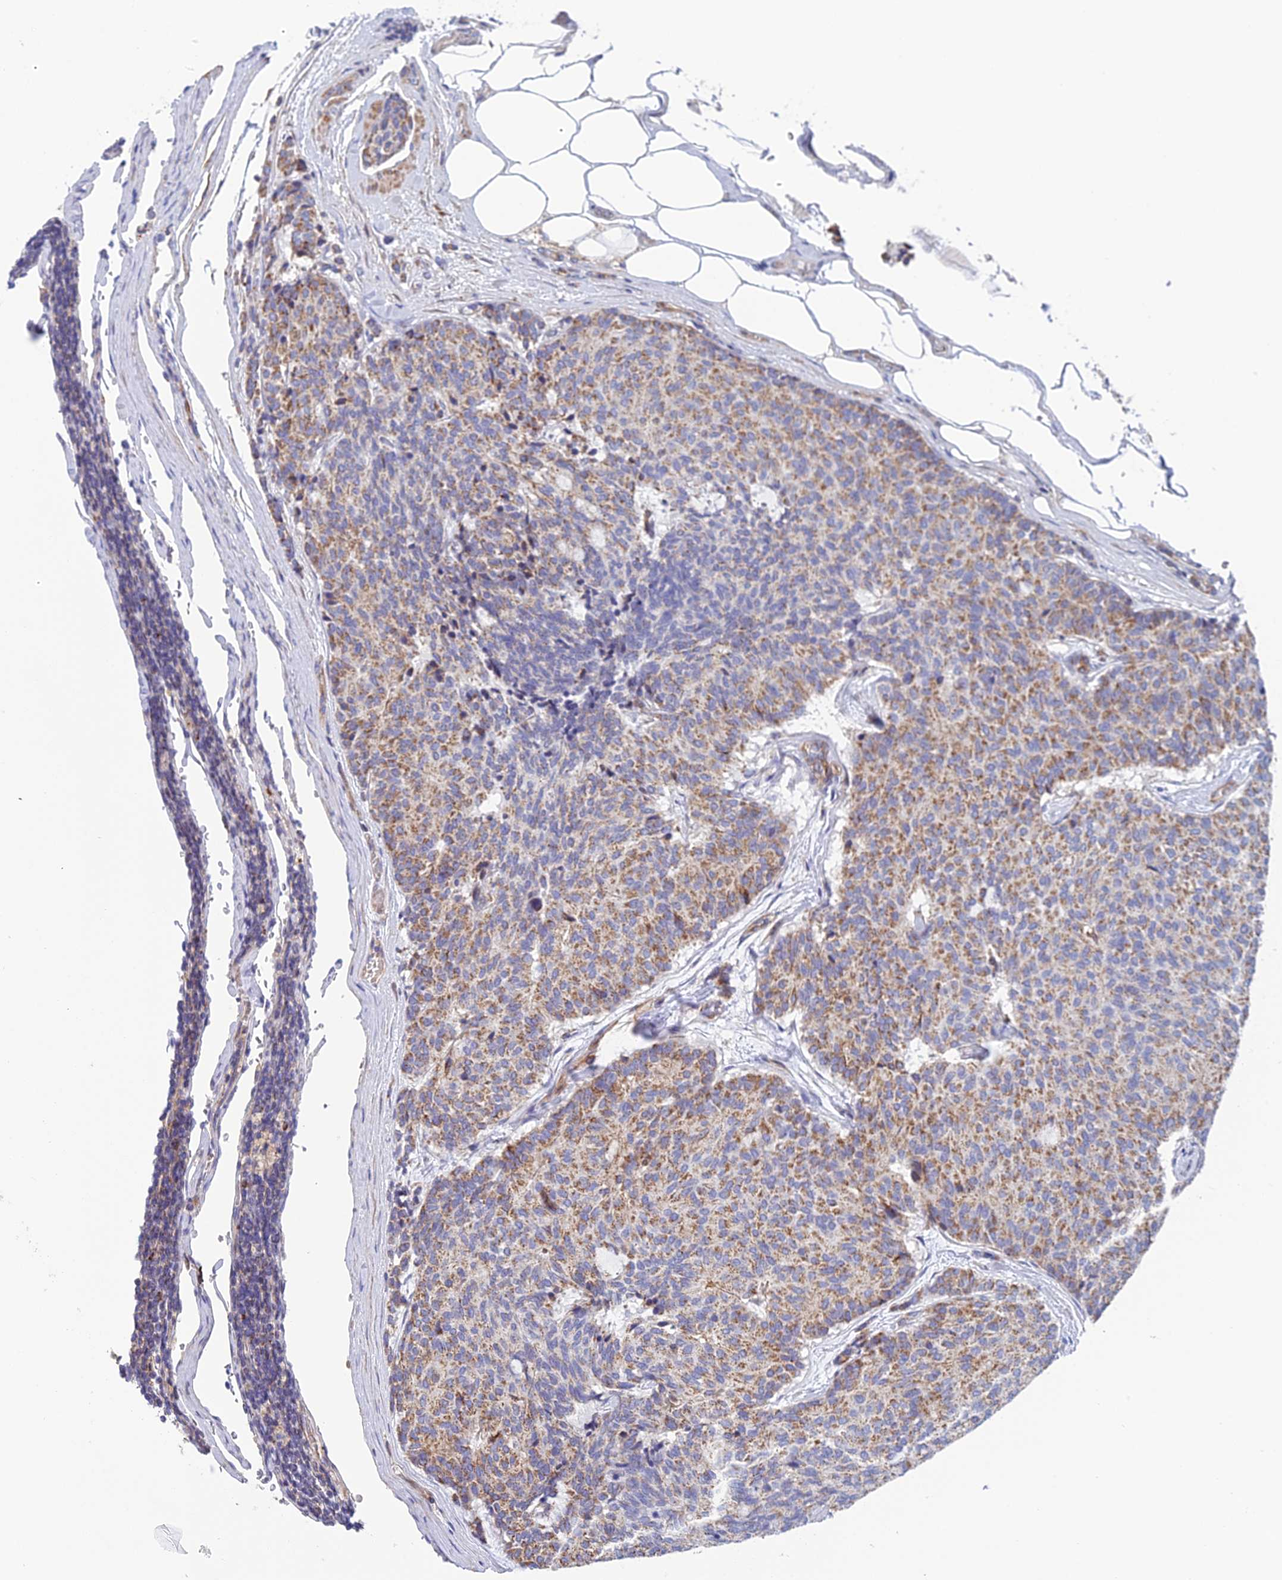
{"staining": {"intensity": "moderate", "quantity": "25%-75%", "location": "cytoplasmic/membranous"}, "tissue": "carcinoid", "cell_type": "Tumor cells", "image_type": "cancer", "snomed": [{"axis": "morphology", "description": "Carcinoid, malignant, NOS"}, {"axis": "topography", "description": "Pancreas"}], "caption": "High-power microscopy captured an IHC image of carcinoid, revealing moderate cytoplasmic/membranous positivity in approximately 25%-75% of tumor cells.", "gene": "CSPG4", "patient": {"sex": "female", "age": 54}}